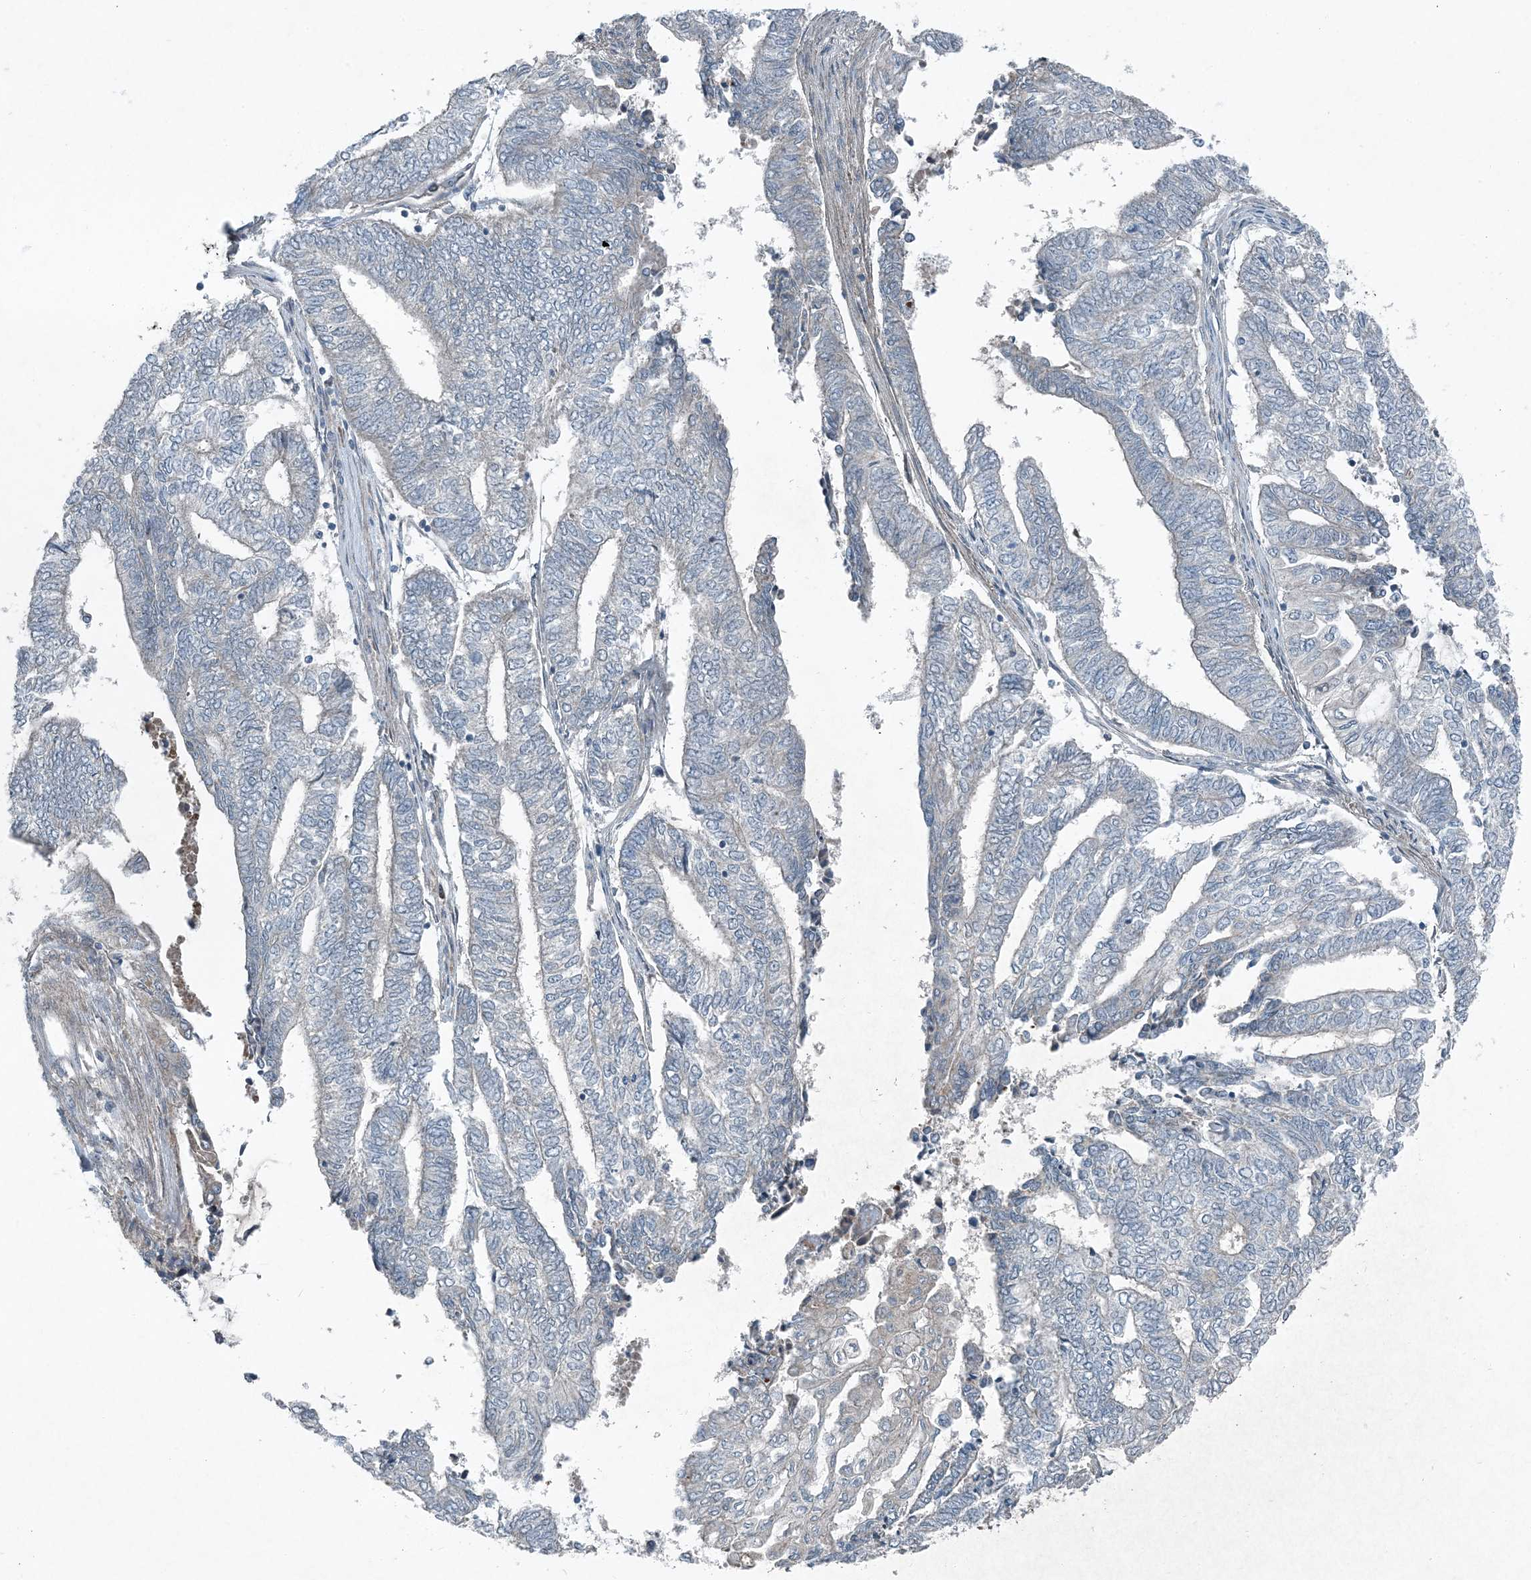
{"staining": {"intensity": "negative", "quantity": "none", "location": "none"}, "tissue": "endometrial cancer", "cell_type": "Tumor cells", "image_type": "cancer", "snomed": [{"axis": "morphology", "description": "Adenocarcinoma, NOS"}, {"axis": "topography", "description": "Uterus"}, {"axis": "topography", "description": "Endometrium"}], "caption": "Adenocarcinoma (endometrial) was stained to show a protein in brown. There is no significant staining in tumor cells. (DAB (3,3'-diaminobenzidine) IHC, high magnification).", "gene": "APOM", "patient": {"sex": "female", "age": 70}}